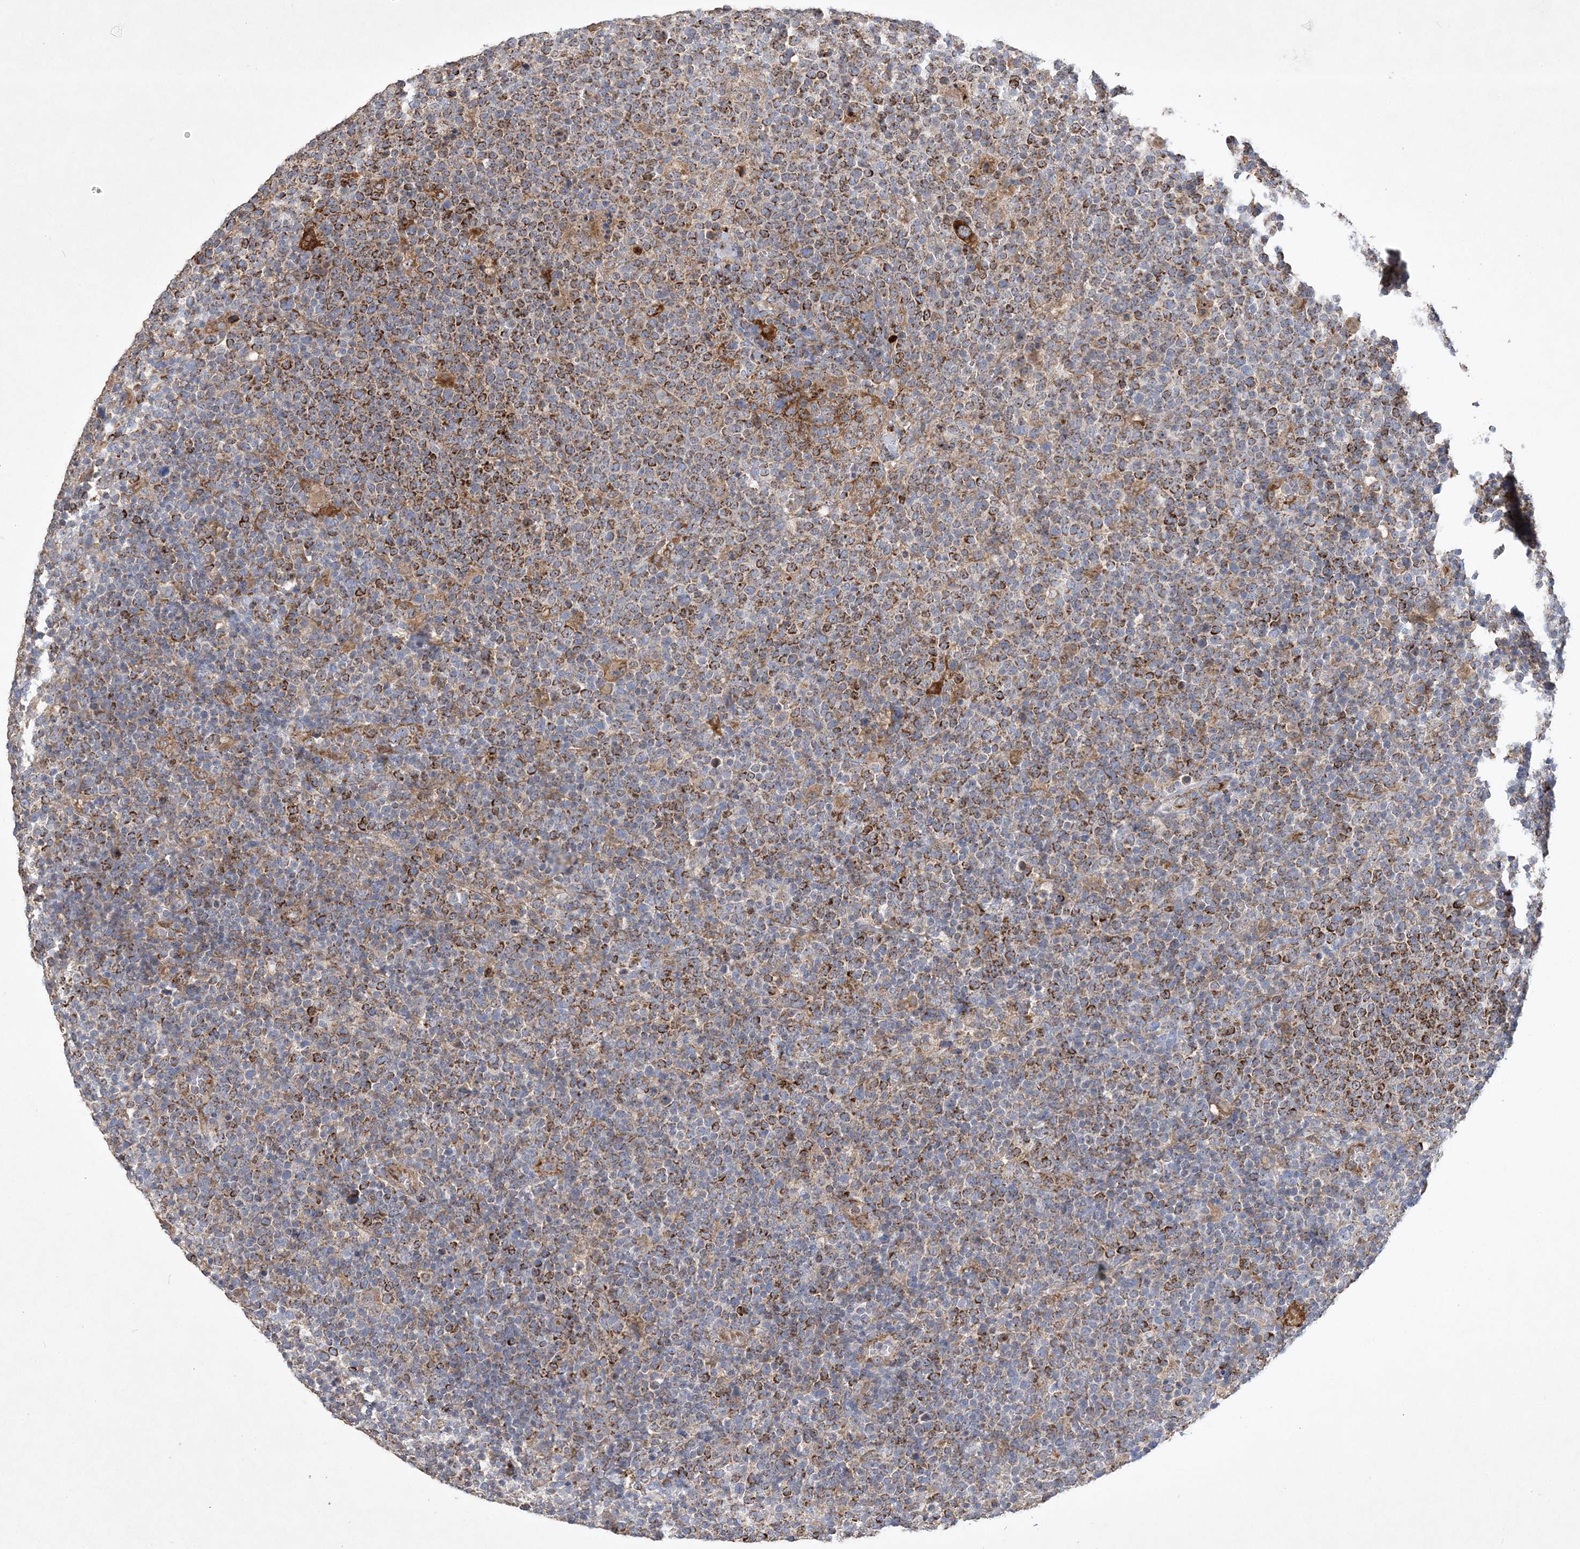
{"staining": {"intensity": "moderate", "quantity": ">75%", "location": "cytoplasmic/membranous"}, "tissue": "lymphoma", "cell_type": "Tumor cells", "image_type": "cancer", "snomed": [{"axis": "morphology", "description": "Malignant lymphoma, non-Hodgkin's type, High grade"}, {"axis": "topography", "description": "Lymph node"}], "caption": "Immunohistochemistry photomicrograph of malignant lymphoma, non-Hodgkin's type (high-grade) stained for a protein (brown), which displays medium levels of moderate cytoplasmic/membranous positivity in approximately >75% of tumor cells.", "gene": "FEZ2", "patient": {"sex": "male", "age": 61}}